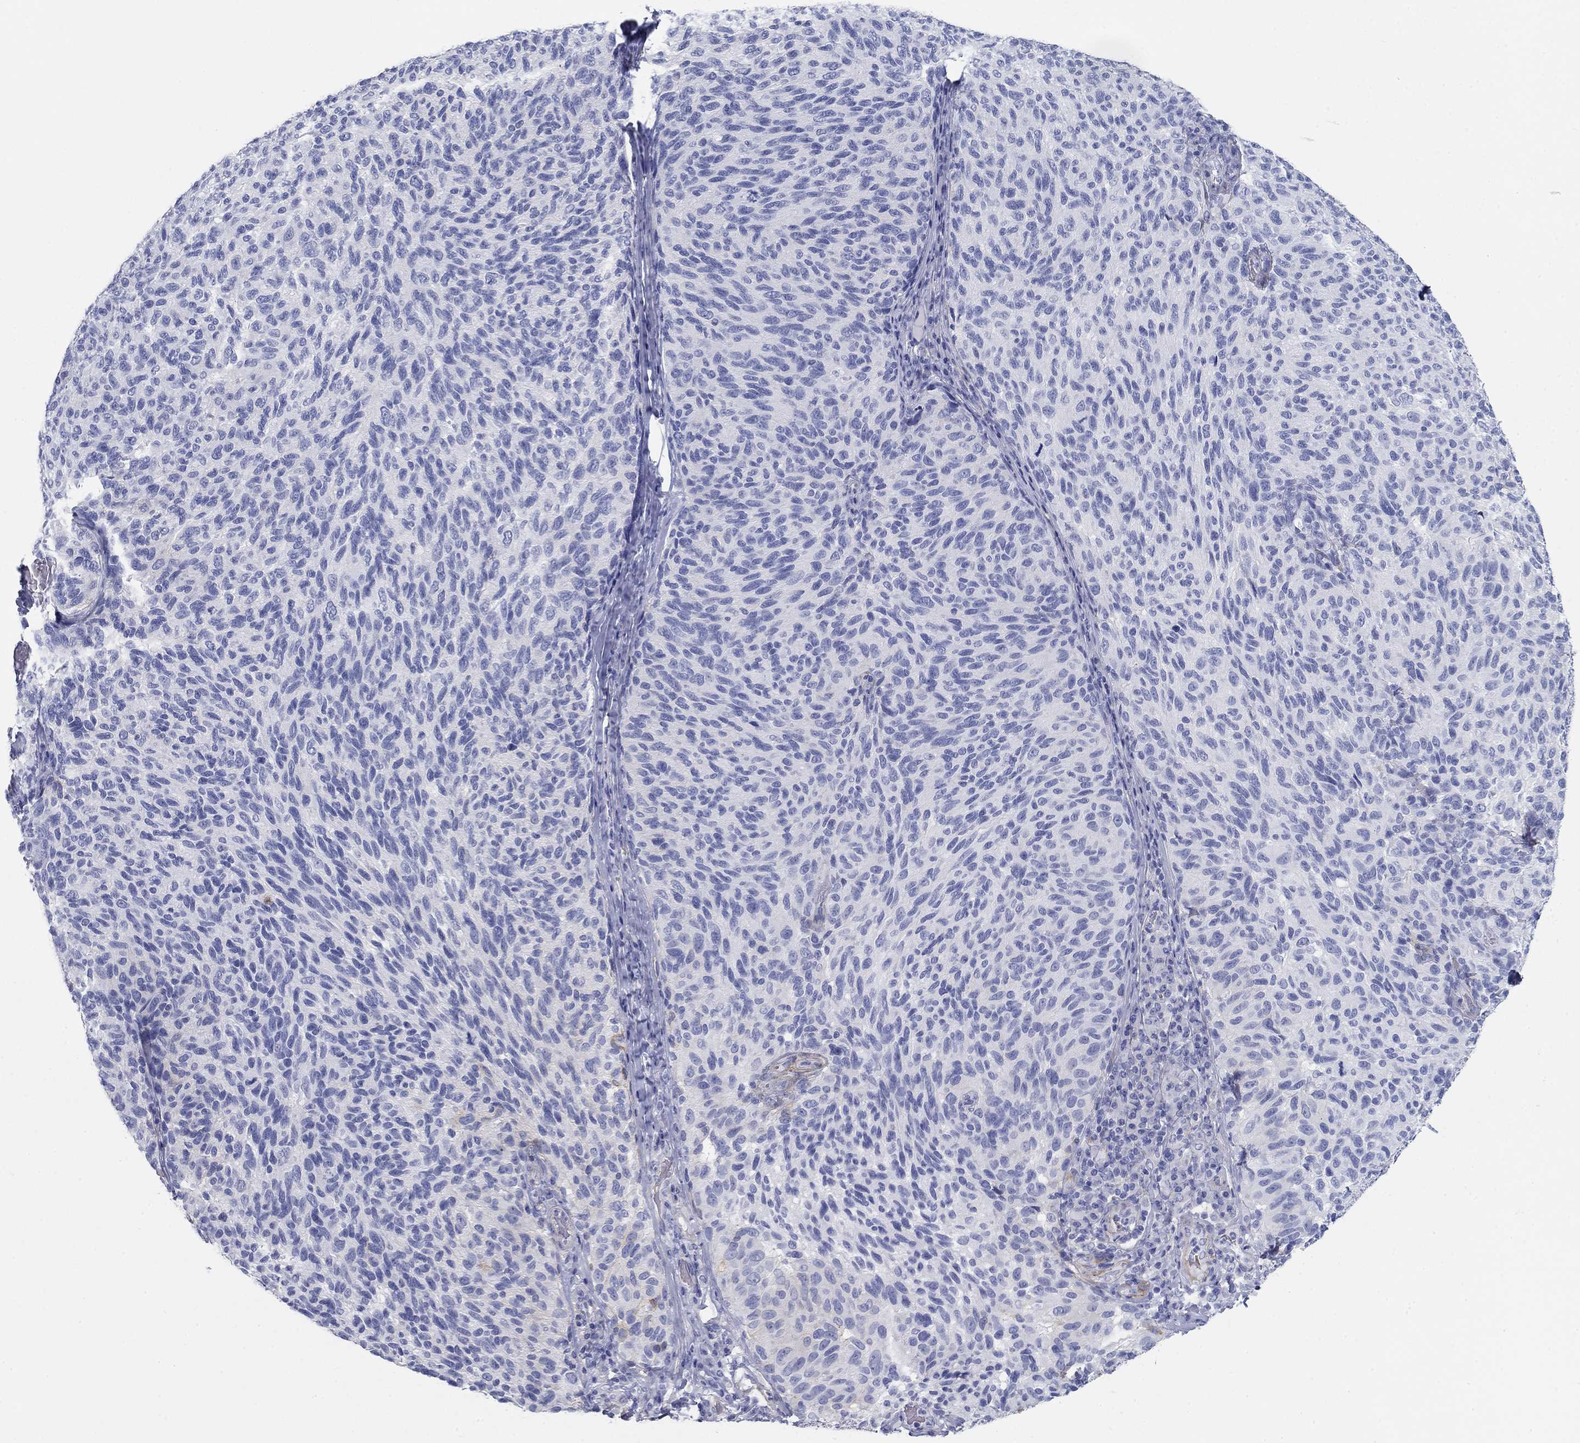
{"staining": {"intensity": "negative", "quantity": "none", "location": "none"}, "tissue": "melanoma", "cell_type": "Tumor cells", "image_type": "cancer", "snomed": [{"axis": "morphology", "description": "Malignant melanoma, NOS"}, {"axis": "topography", "description": "Skin"}], "caption": "Immunohistochemical staining of malignant melanoma demonstrates no significant positivity in tumor cells.", "gene": "GPC1", "patient": {"sex": "female", "age": 73}}